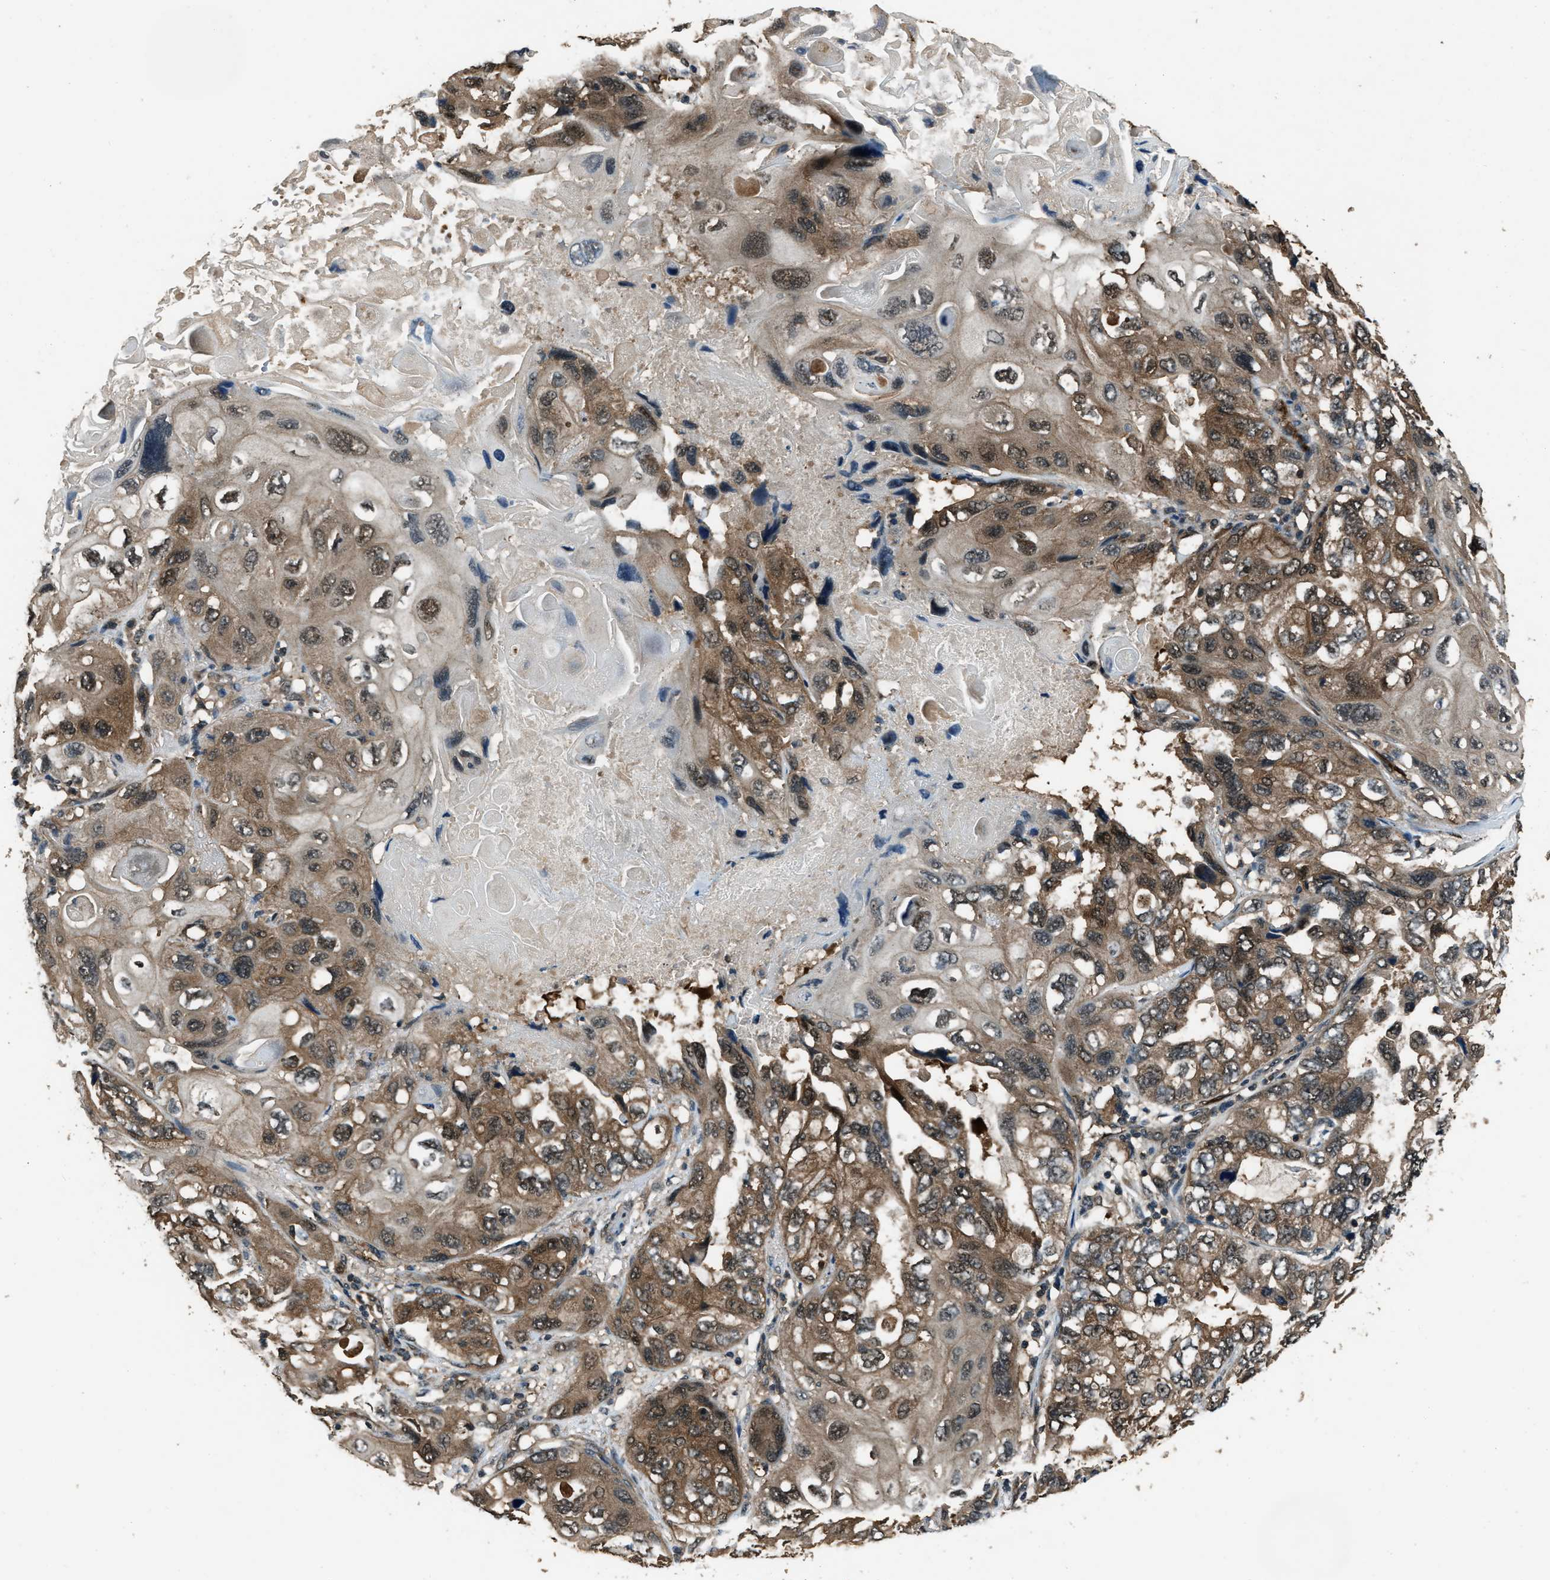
{"staining": {"intensity": "moderate", "quantity": ">75%", "location": "cytoplasmic/membranous,nuclear"}, "tissue": "lung cancer", "cell_type": "Tumor cells", "image_type": "cancer", "snomed": [{"axis": "morphology", "description": "Squamous cell carcinoma, NOS"}, {"axis": "topography", "description": "Lung"}], "caption": "Protein expression analysis of human lung squamous cell carcinoma reveals moderate cytoplasmic/membranous and nuclear positivity in about >75% of tumor cells.", "gene": "NUDCD3", "patient": {"sex": "female", "age": 73}}